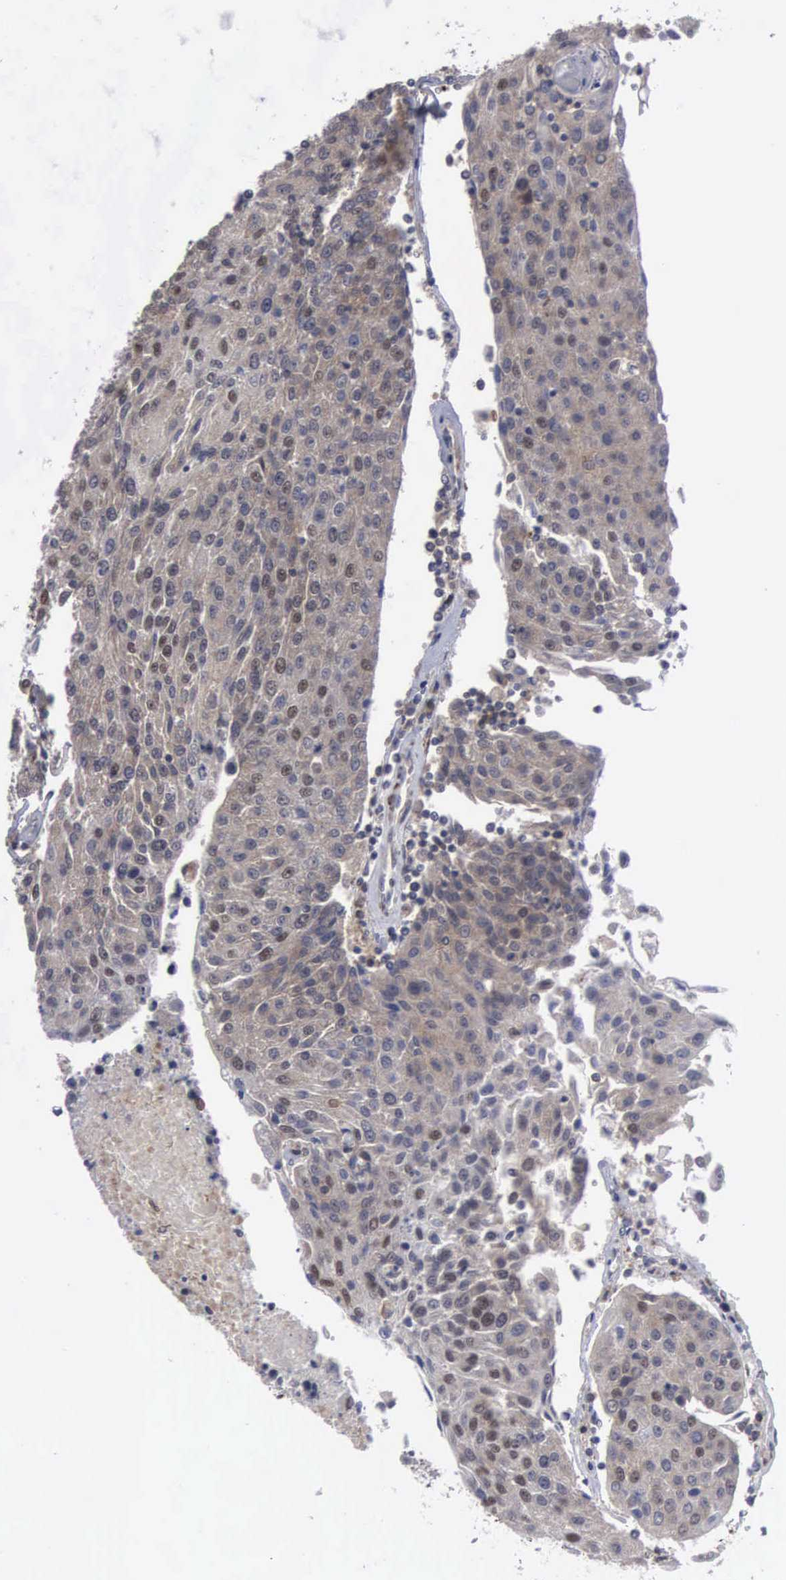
{"staining": {"intensity": "weak", "quantity": "<25%", "location": "cytoplasmic/membranous,nuclear"}, "tissue": "urothelial cancer", "cell_type": "Tumor cells", "image_type": "cancer", "snomed": [{"axis": "morphology", "description": "Urothelial carcinoma, High grade"}, {"axis": "topography", "description": "Urinary bladder"}], "caption": "Immunohistochemistry (IHC) of human high-grade urothelial carcinoma demonstrates no expression in tumor cells.", "gene": "TRMT5", "patient": {"sex": "female", "age": 85}}